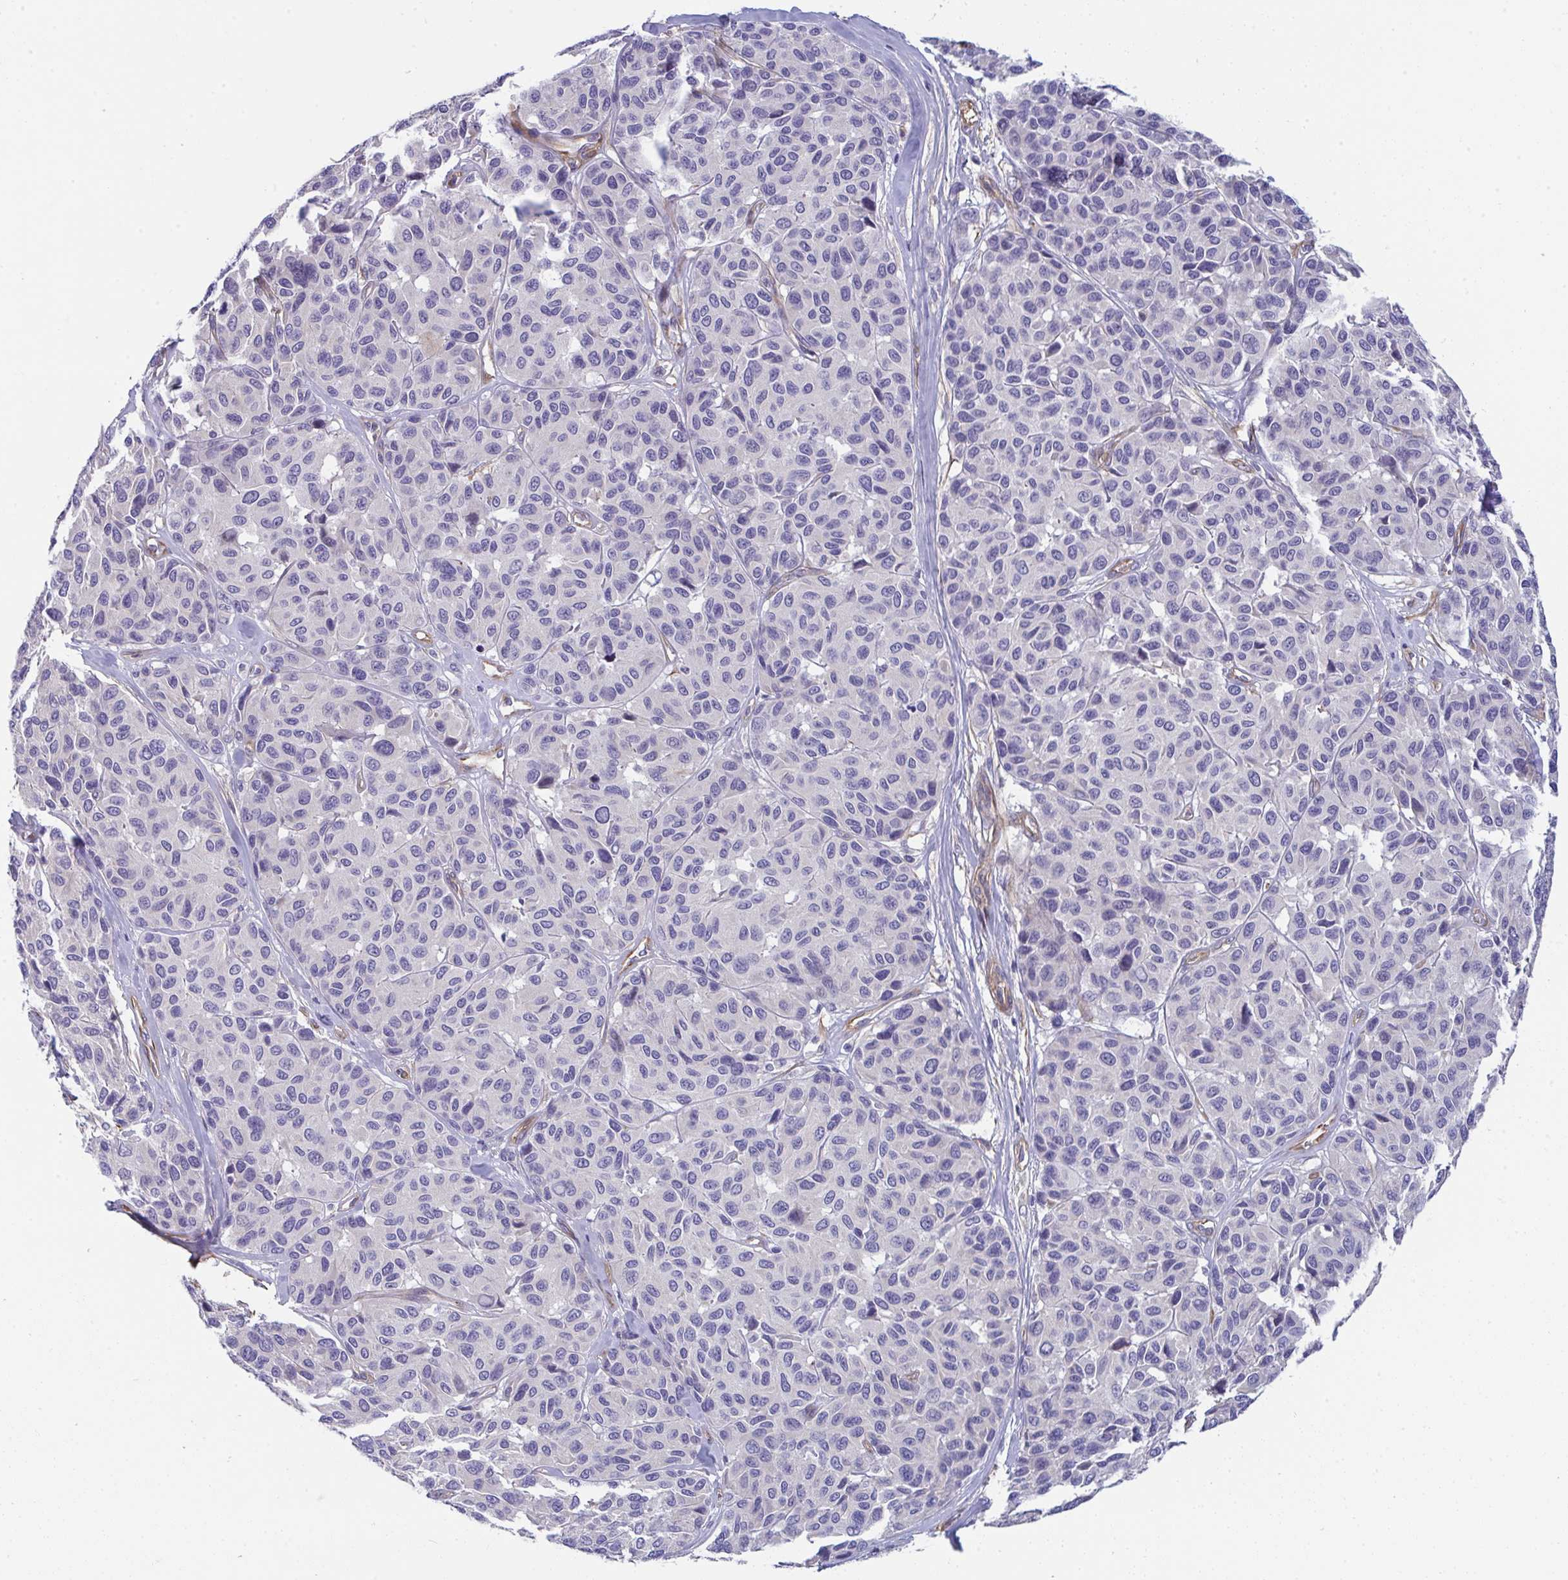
{"staining": {"intensity": "negative", "quantity": "none", "location": "none"}, "tissue": "melanoma", "cell_type": "Tumor cells", "image_type": "cancer", "snomed": [{"axis": "morphology", "description": "Malignant melanoma, NOS"}, {"axis": "topography", "description": "Skin"}], "caption": "Malignant melanoma stained for a protein using immunohistochemistry demonstrates no positivity tumor cells.", "gene": "MYL12A", "patient": {"sex": "female", "age": 66}}